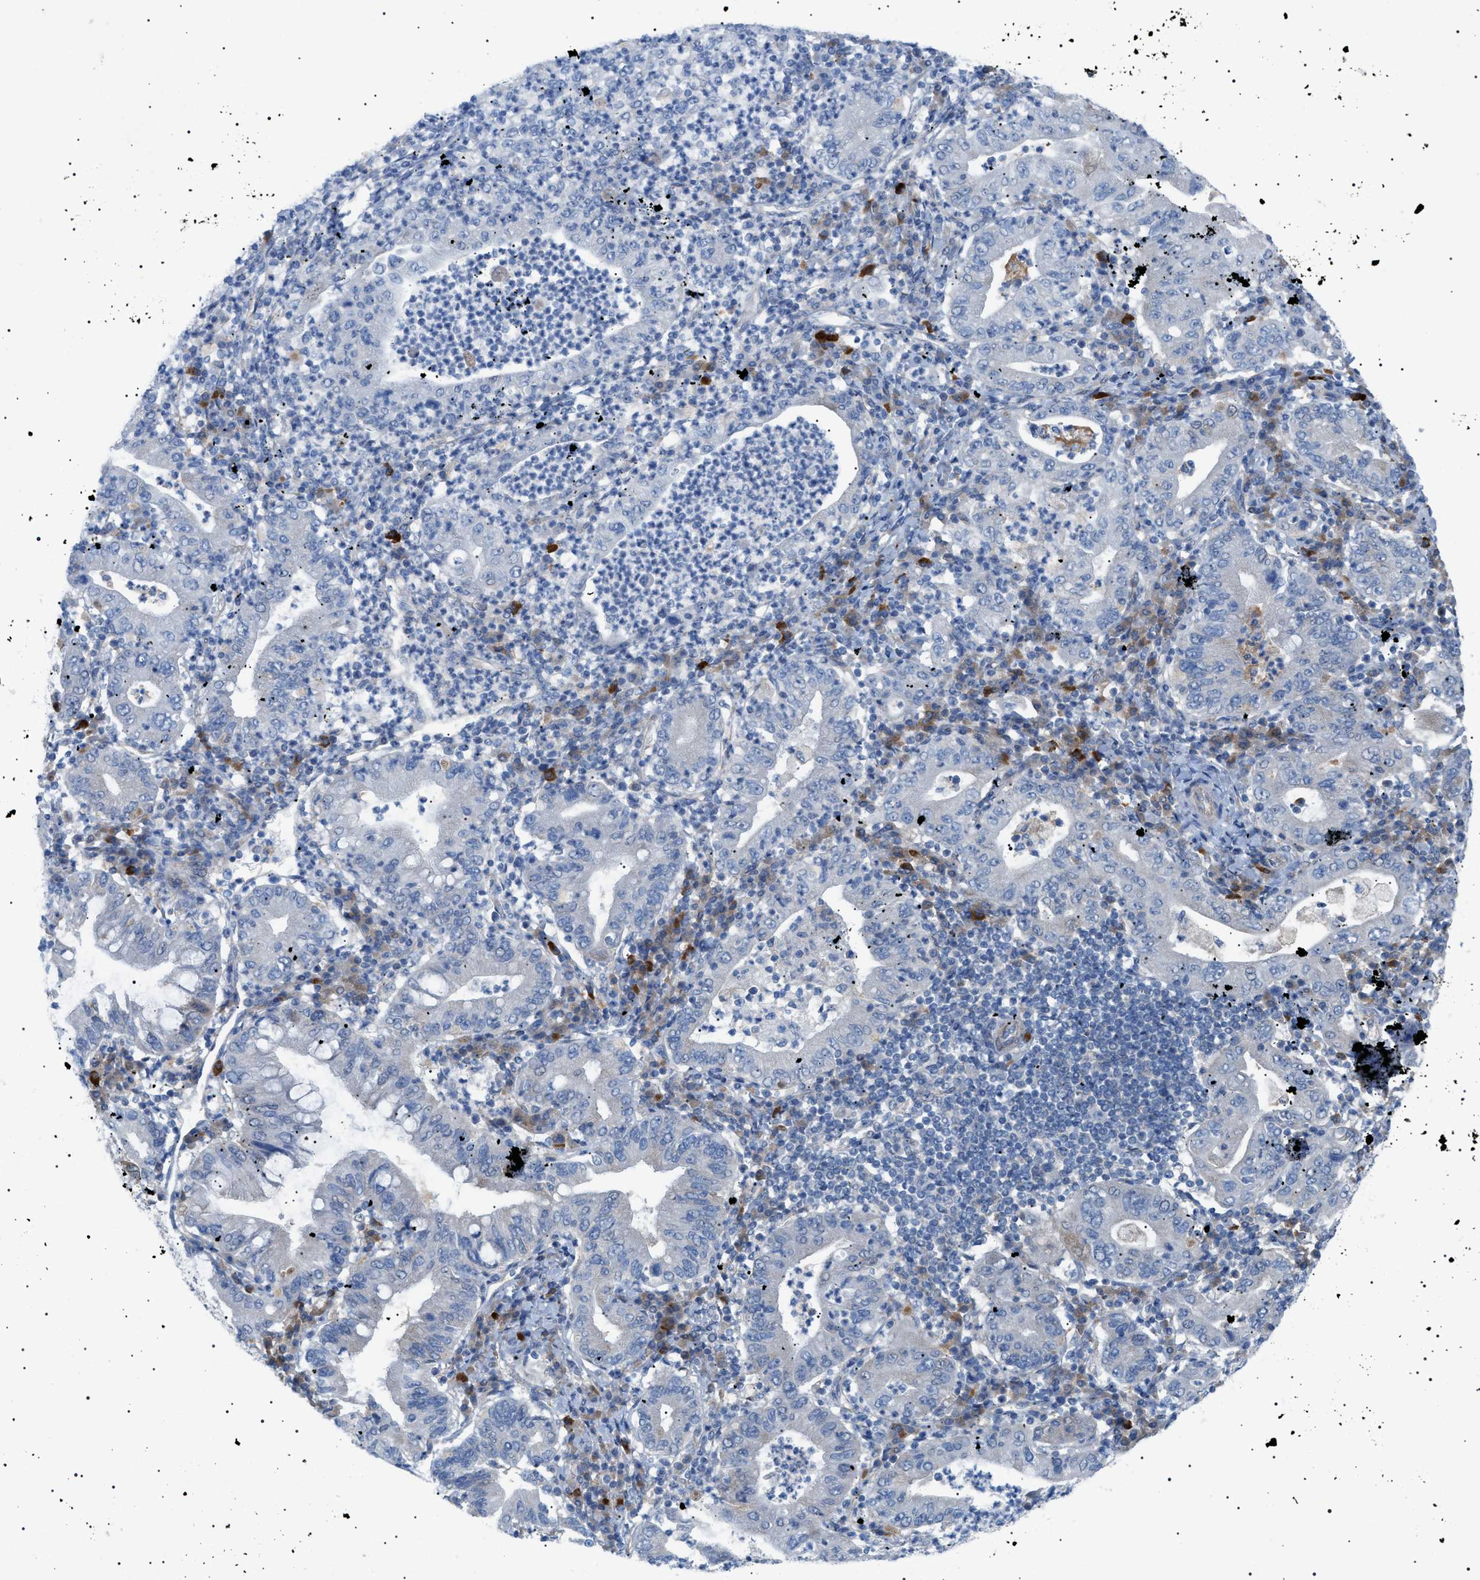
{"staining": {"intensity": "weak", "quantity": "<25%", "location": "cytoplasmic/membranous"}, "tissue": "stomach cancer", "cell_type": "Tumor cells", "image_type": "cancer", "snomed": [{"axis": "morphology", "description": "Normal tissue, NOS"}, {"axis": "morphology", "description": "Adenocarcinoma, NOS"}, {"axis": "topography", "description": "Esophagus"}, {"axis": "topography", "description": "Stomach, upper"}, {"axis": "topography", "description": "Peripheral nerve tissue"}], "caption": "An immunohistochemistry image of stomach cancer is shown. There is no staining in tumor cells of stomach cancer.", "gene": "ADAMTS1", "patient": {"sex": "male", "age": 62}}